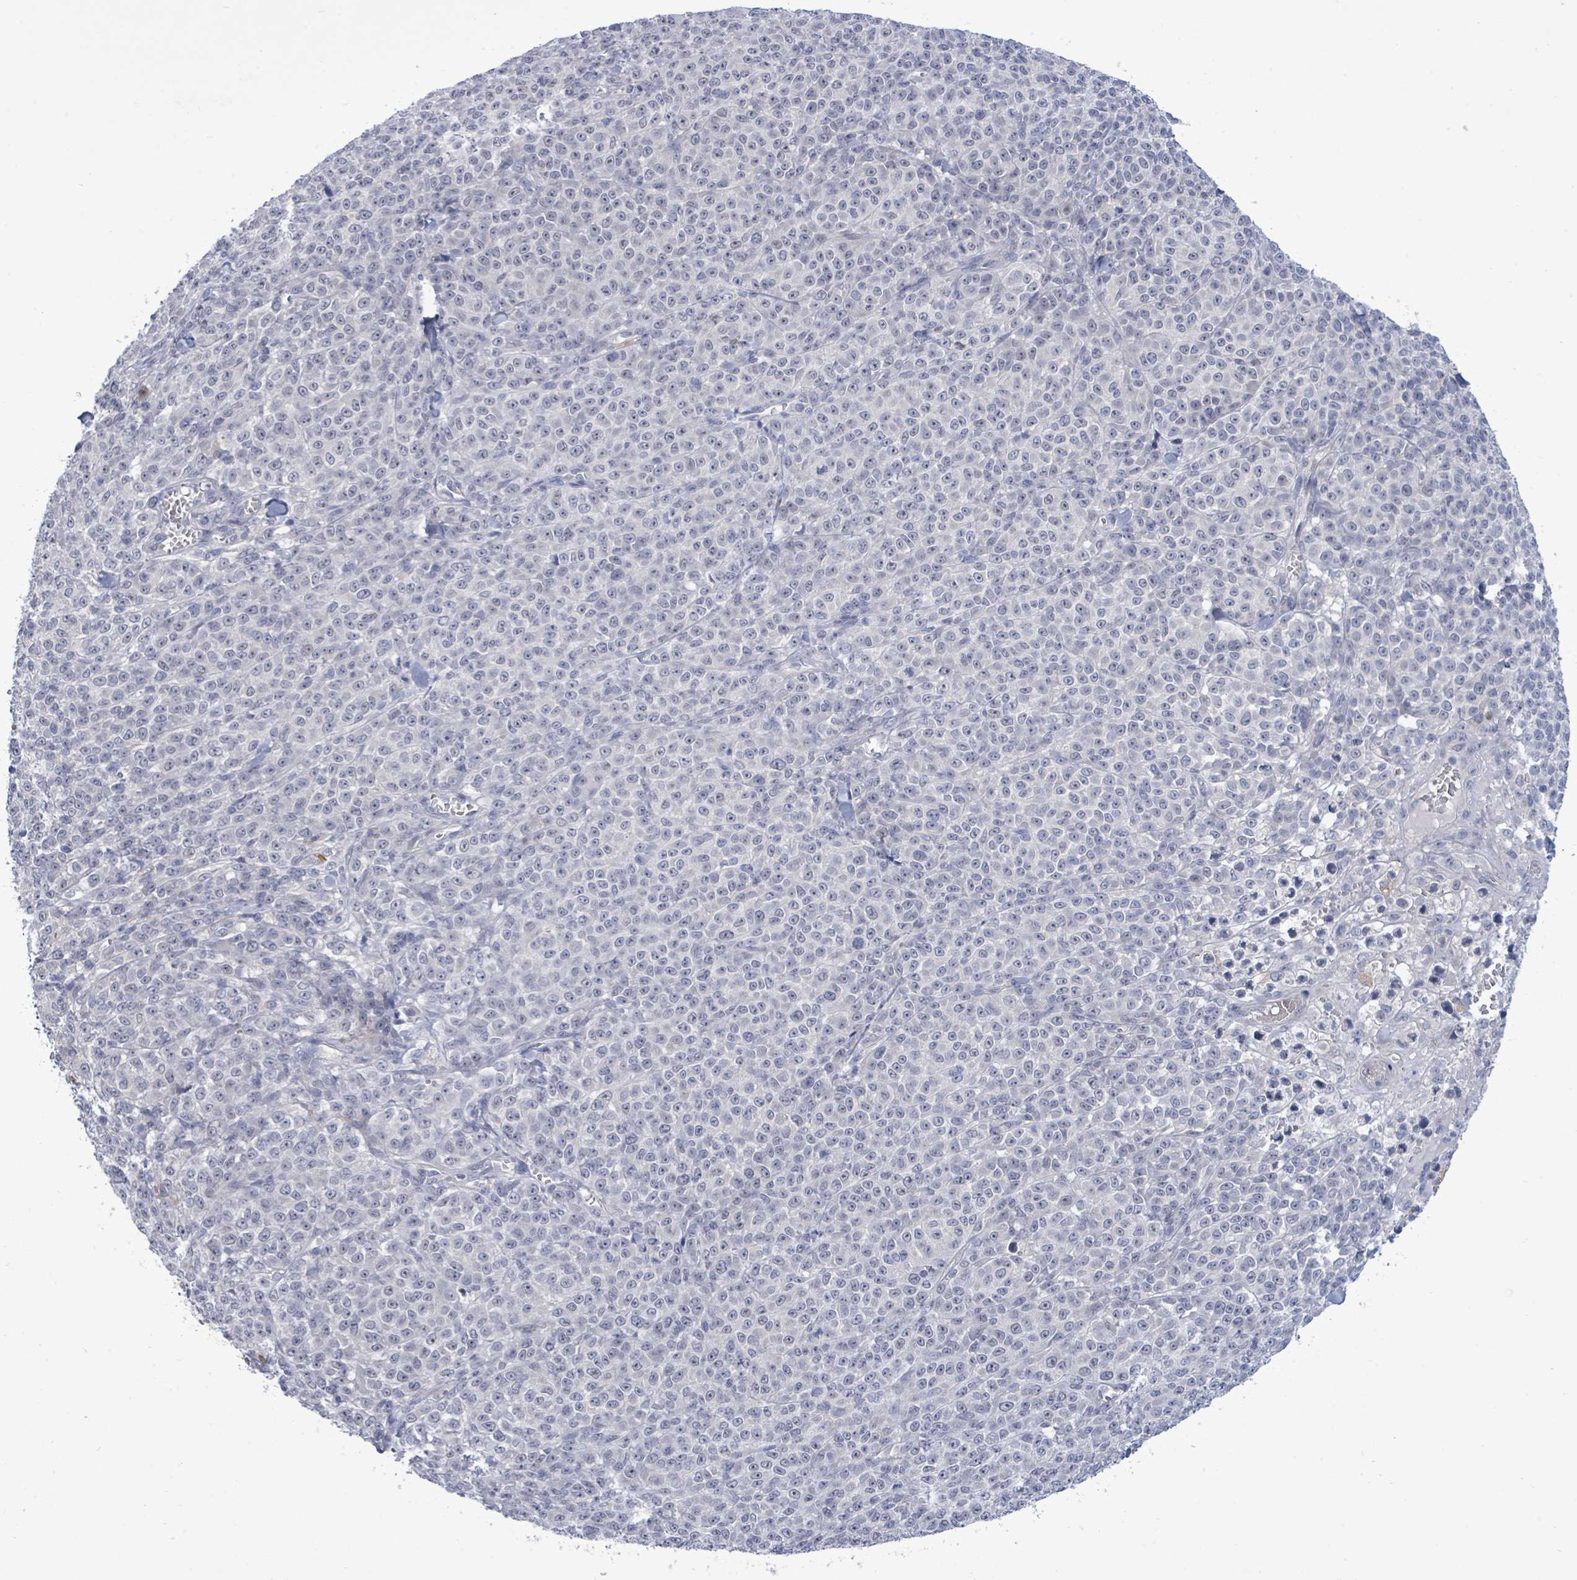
{"staining": {"intensity": "negative", "quantity": "none", "location": "none"}, "tissue": "melanoma", "cell_type": "Tumor cells", "image_type": "cancer", "snomed": [{"axis": "morphology", "description": "Normal tissue, NOS"}, {"axis": "morphology", "description": "Malignant melanoma, NOS"}, {"axis": "topography", "description": "Skin"}], "caption": "Tumor cells show no significant staining in malignant melanoma.", "gene": "CT45A5", "patient": {"sex": "female", "age": 34}}